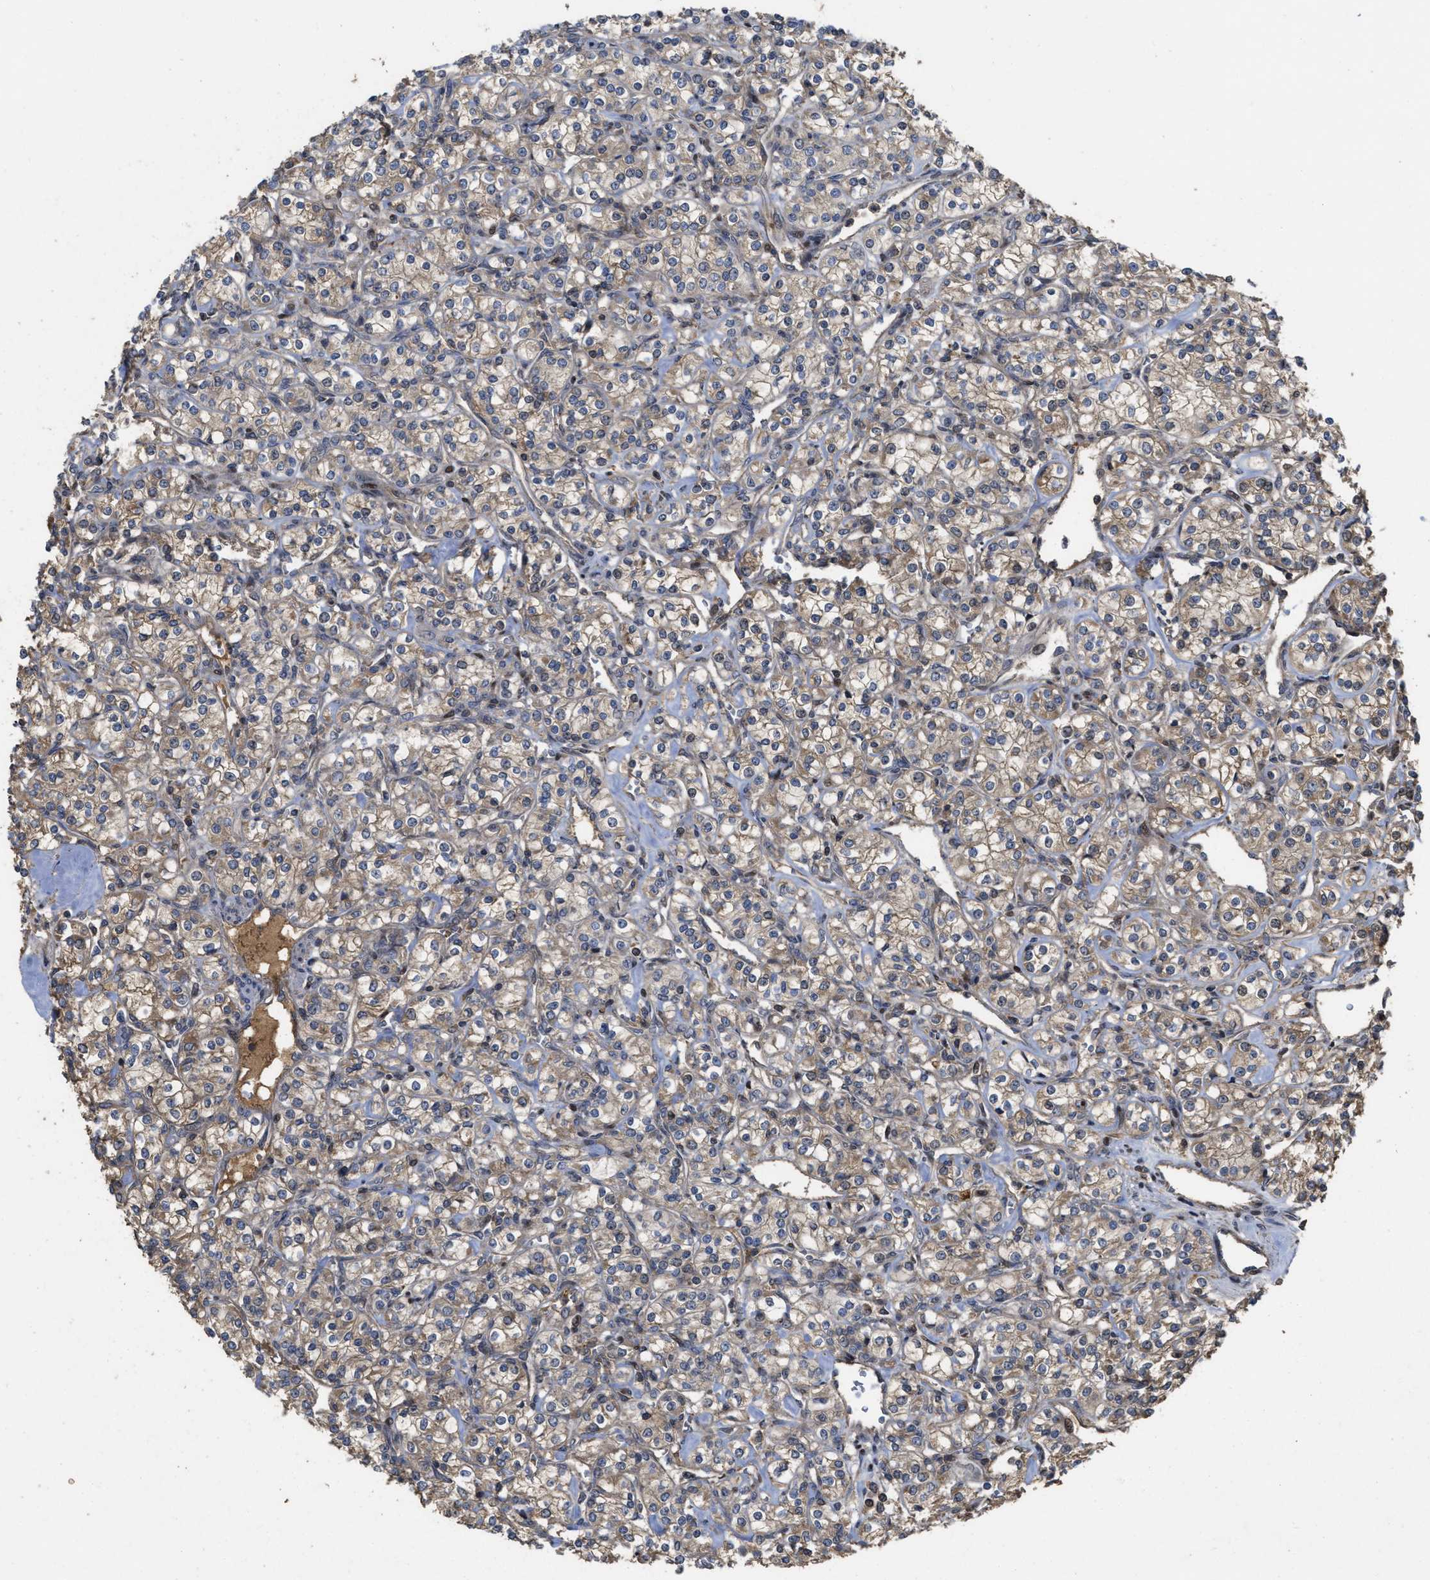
{"staining": {"intensity": "weak", "quantity": ">75%", "location": "cytoplasmic/membranous"}, "tissue": "renal cancer", "cell_type": "Tumor cells", "image_type": "cancer", "snomed": [{"axis": "morphology", "description": "Adenocarcinoma, NOS"}, {"axis": "topography", "description": "Kidney"}], "caption": "This histopathology image reveals IHC staining of human adenocarcinoma (renal), with low weak cytoplasmic/membranous expression in about >75% of tumor cells.", "gene": "CBR3", "patient": {"sex": "male", "age": 77}}